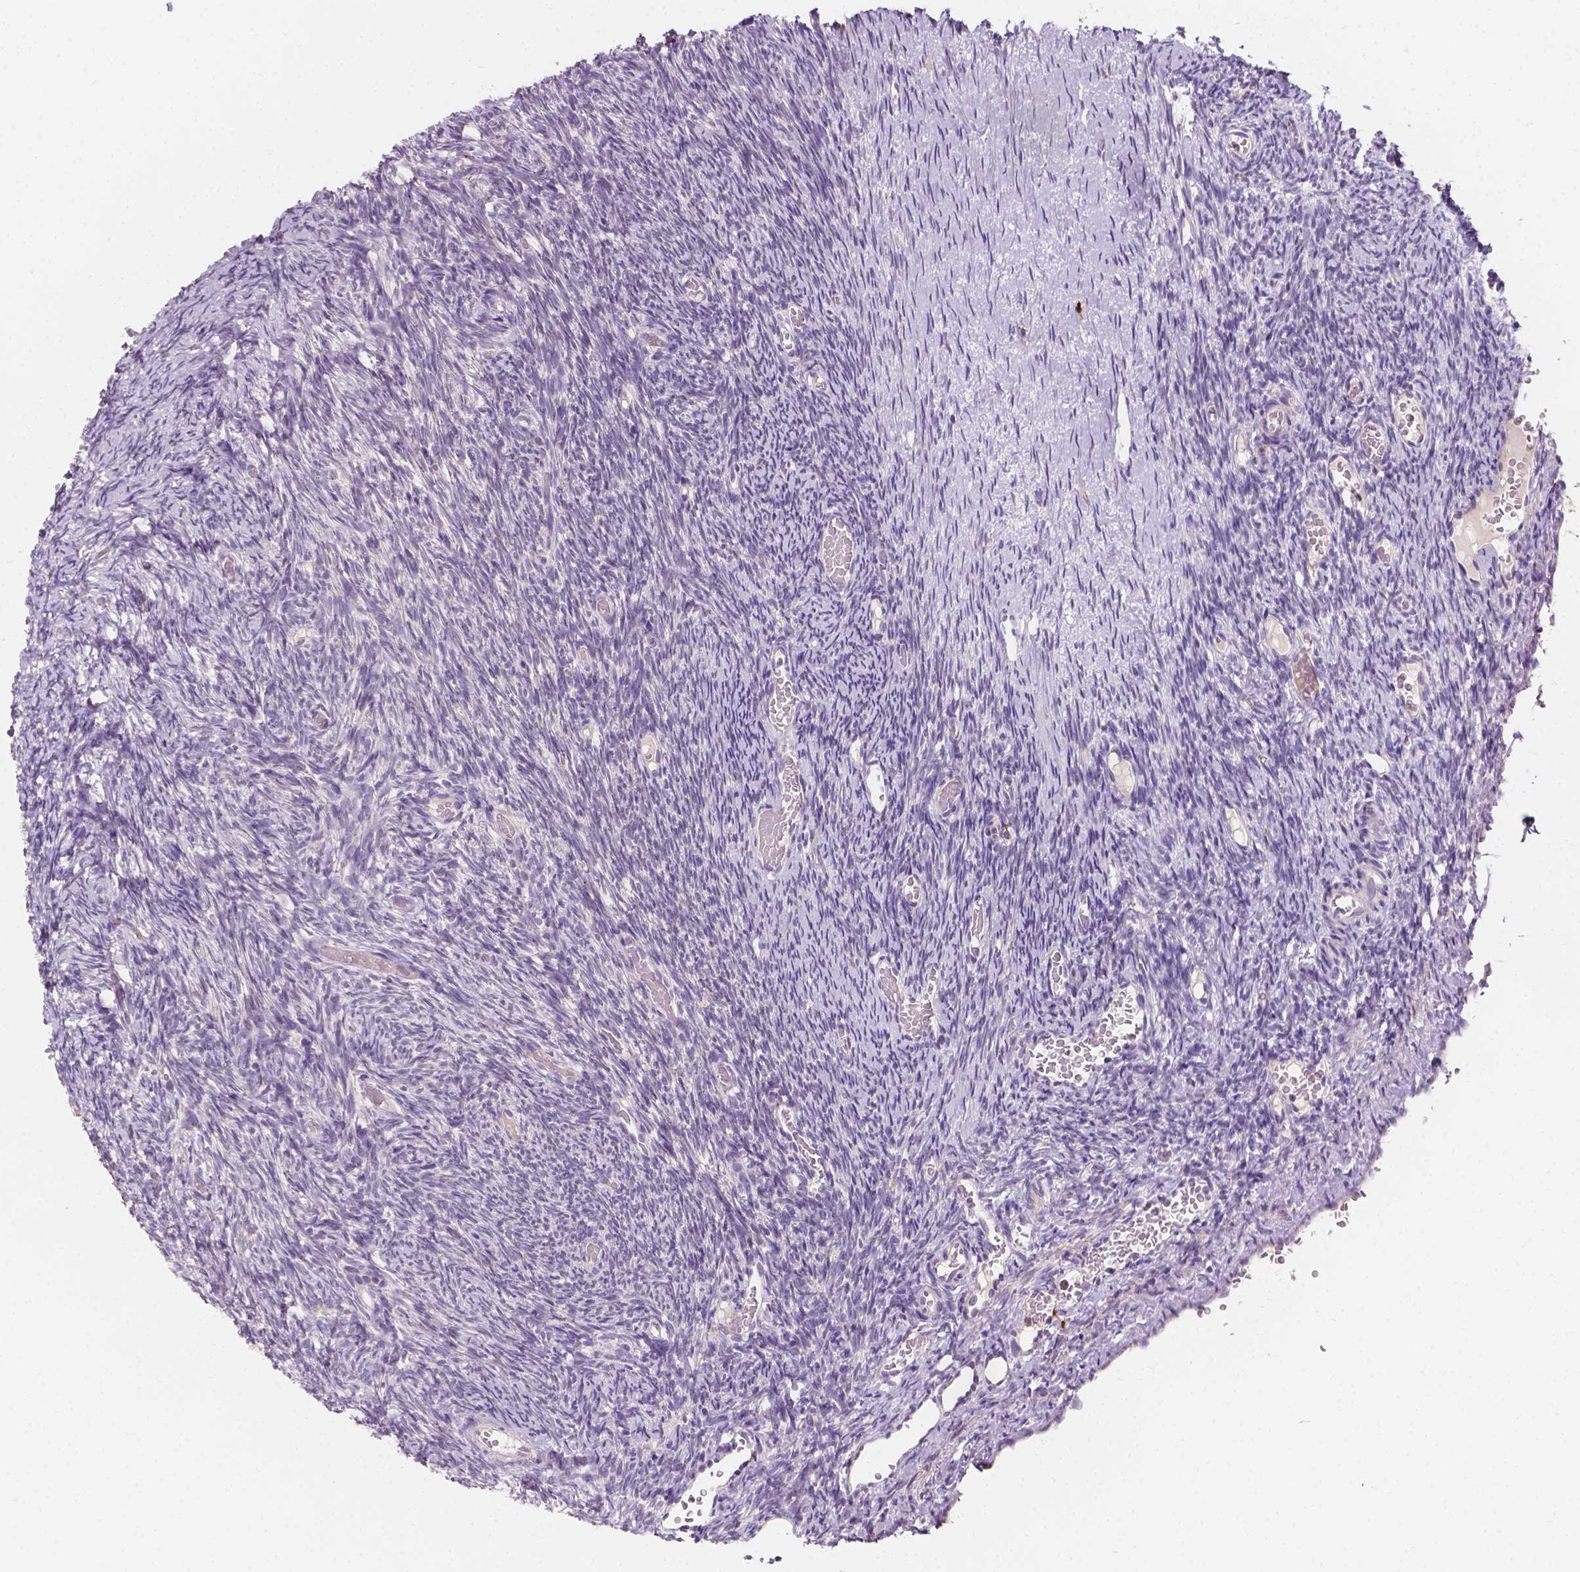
{"staining": {"intensity": "negative", "quantity": "none", "location": "none"}, "tissue": "ovary", "cell_type": "Follicle cells", "image_type": "normal", "snomed": [{"axis": "morphology", "description": "Normal tissue, NOS"}, {"axis": "topography", "description": "Ovary"}], "caption": "A high-resolution image shows IHC staining of unremarkable ovary, which displays no significant positivity in follicle cells.", "gene": "SIRT2", "patient": {"sex": "female", "age": 39}}